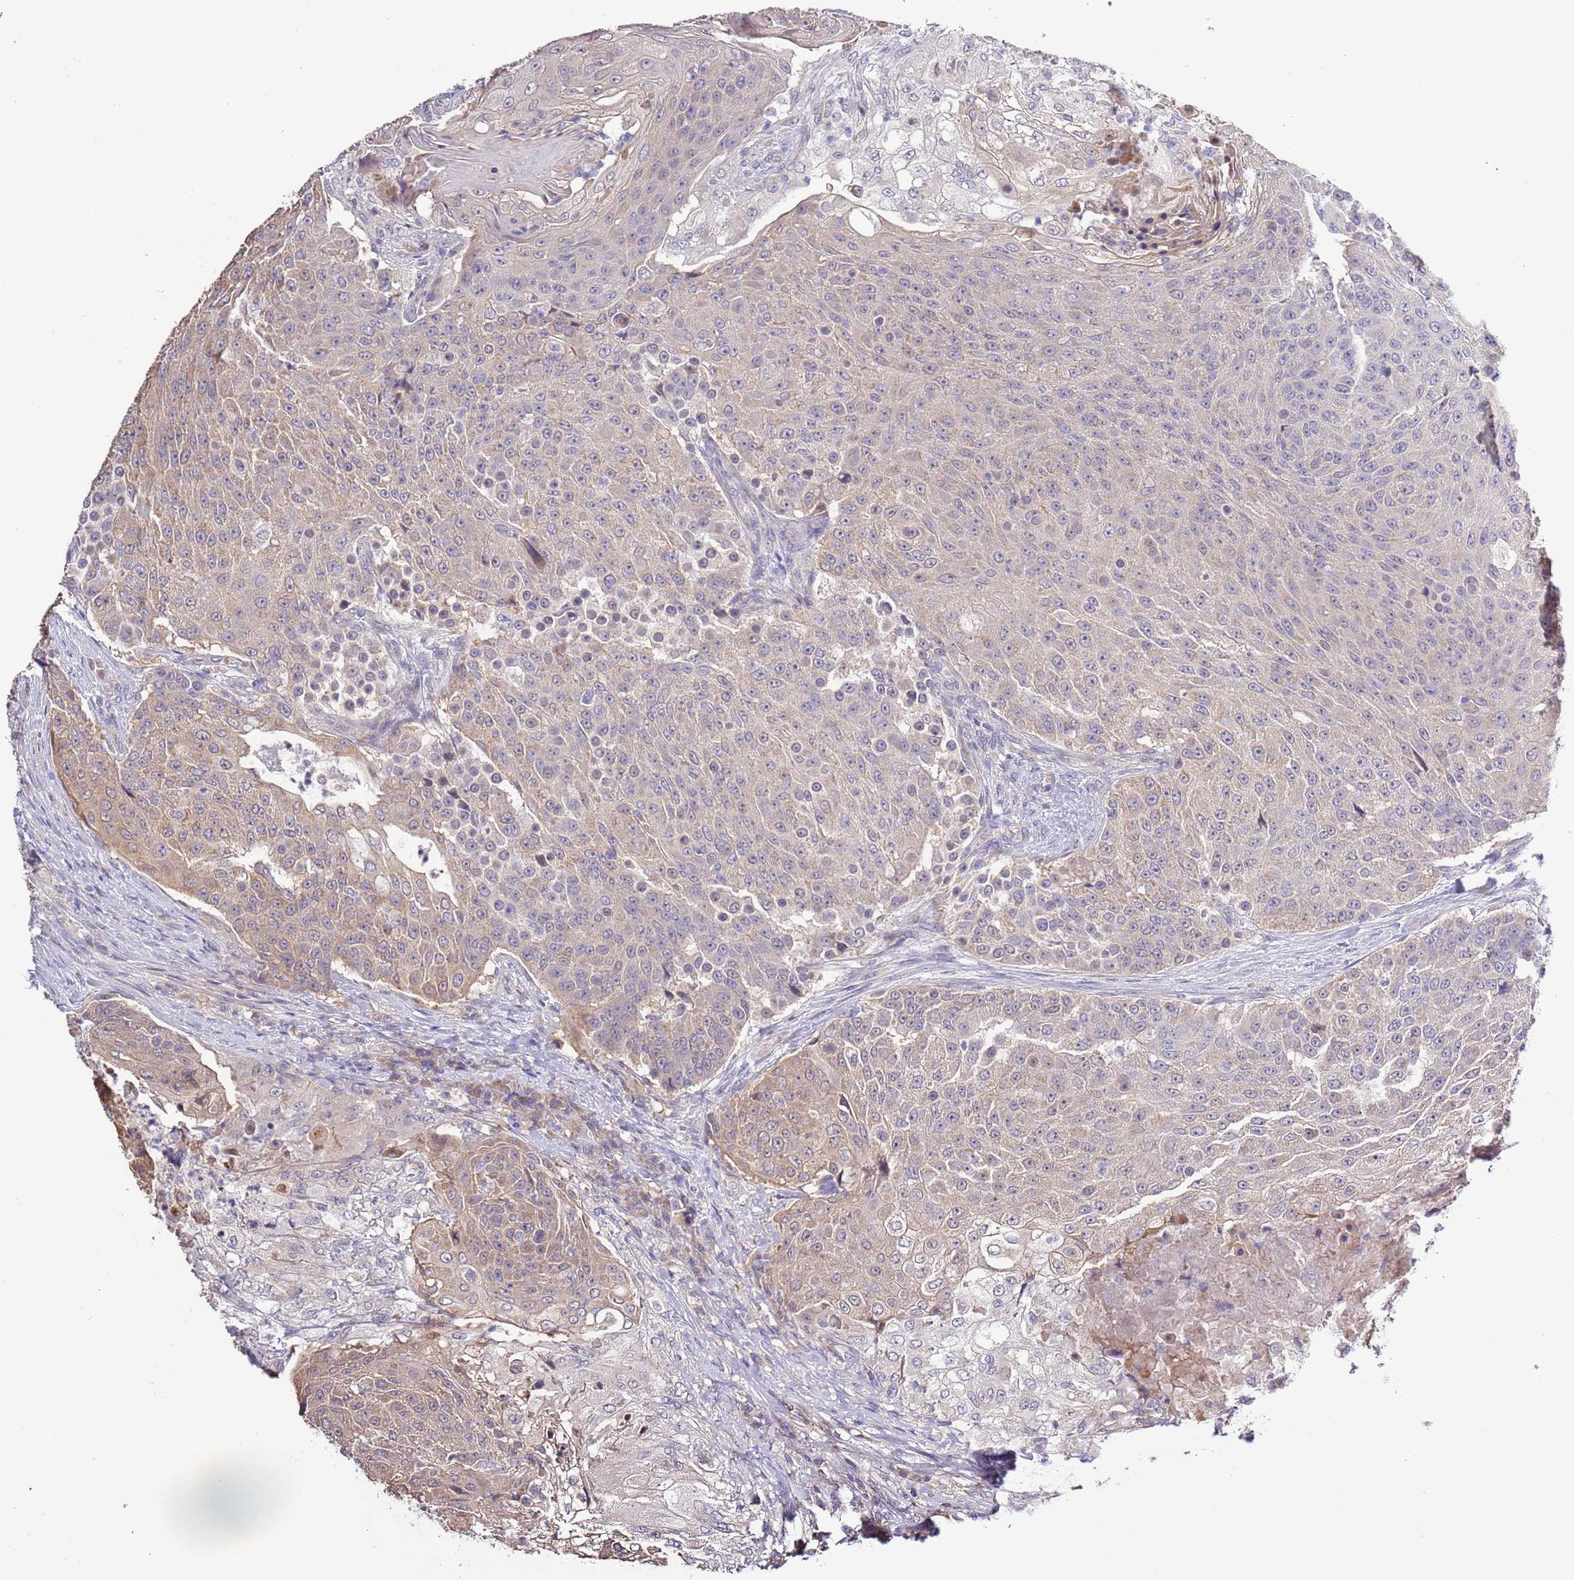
{"staining": {"intensity": "weak", "quantity": "25%-75%", "location": "cytoplasmic/membranous"}, "tissue": "urothelial cancer", "cell_type": "Tumor cells", "image_type": "cancer", "snomed": [{"axis": "morphology", "description": "Urothelial carcinoma, High grade"}, {"axis": "topography", "description": "Urinary bladder"}], "caption": "Immunohistochemical staining of human urothelial cancer demonstrates low levels of weak cytoplasmic/membranous protein expression in approximately 25%-75% of tumor cells. (Stains: DAB in brown, nuclei in blue, Microscopy: brightfield microscopy at high magnification).", "gene": "LIPJ", "patient": {"sex": "female", "age": 63}}